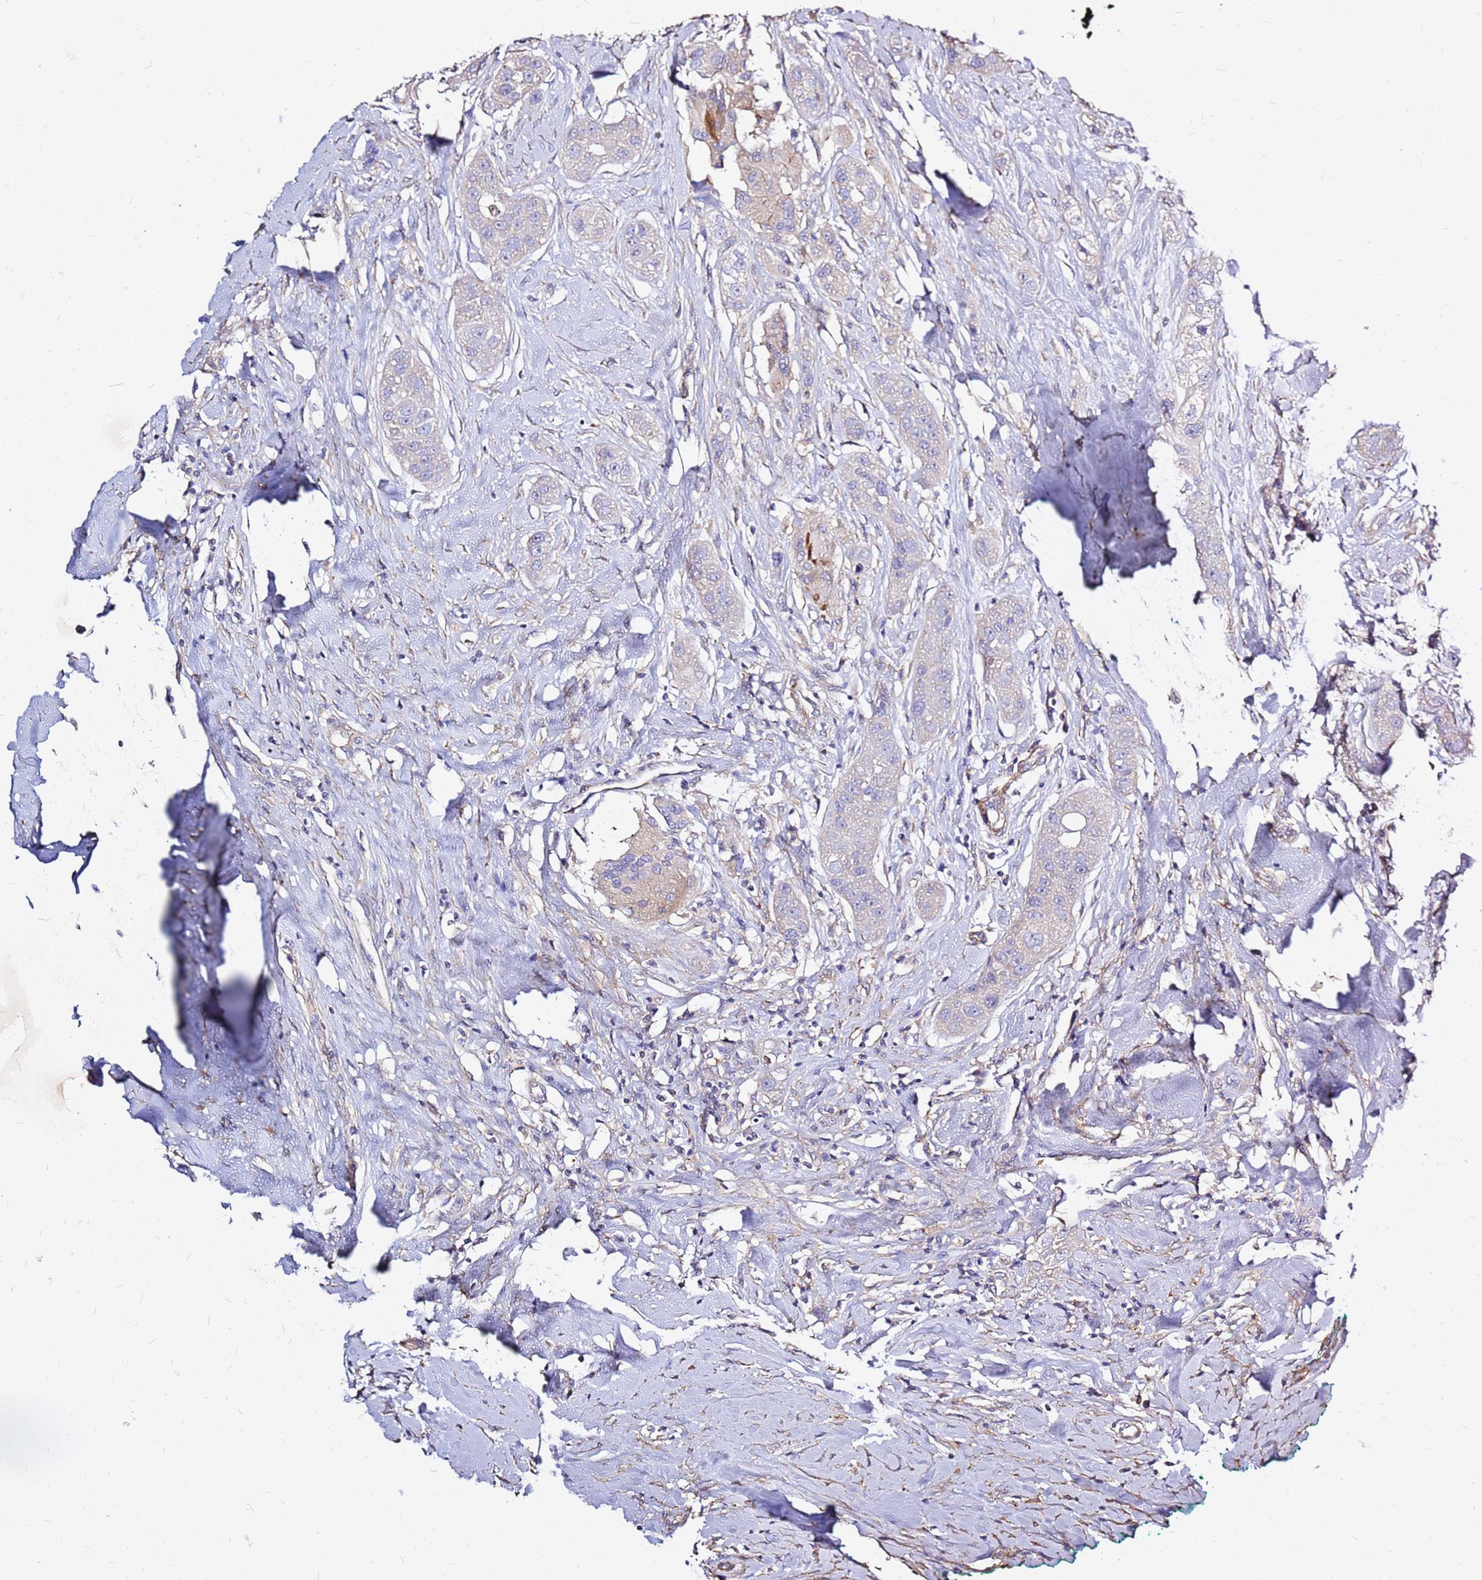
{"staining": {"intensity": "negative", "quantity": "none", "location": "none"}, "tissue": "head and neck cancer", "cell_type": "Tumor cells", "image_type": "cancer", "snomed": [{"axis": "morphology", "description": "Normal tissue, NOS"}, {"axis": "morphology", "description": "Squamous cell carcinoma, NOS"}, {"axis": "topography", "description": "Skeletal muscle"}, {"axis": "topography", "description": "Head-Neck"}], "caption": "This is an IHC histopathology image of head and neck squamous cell carcinoma. There is no positivity in tumor cells.", "gene": "EXD3", "patient": {"sex": "male", "age": 51}}